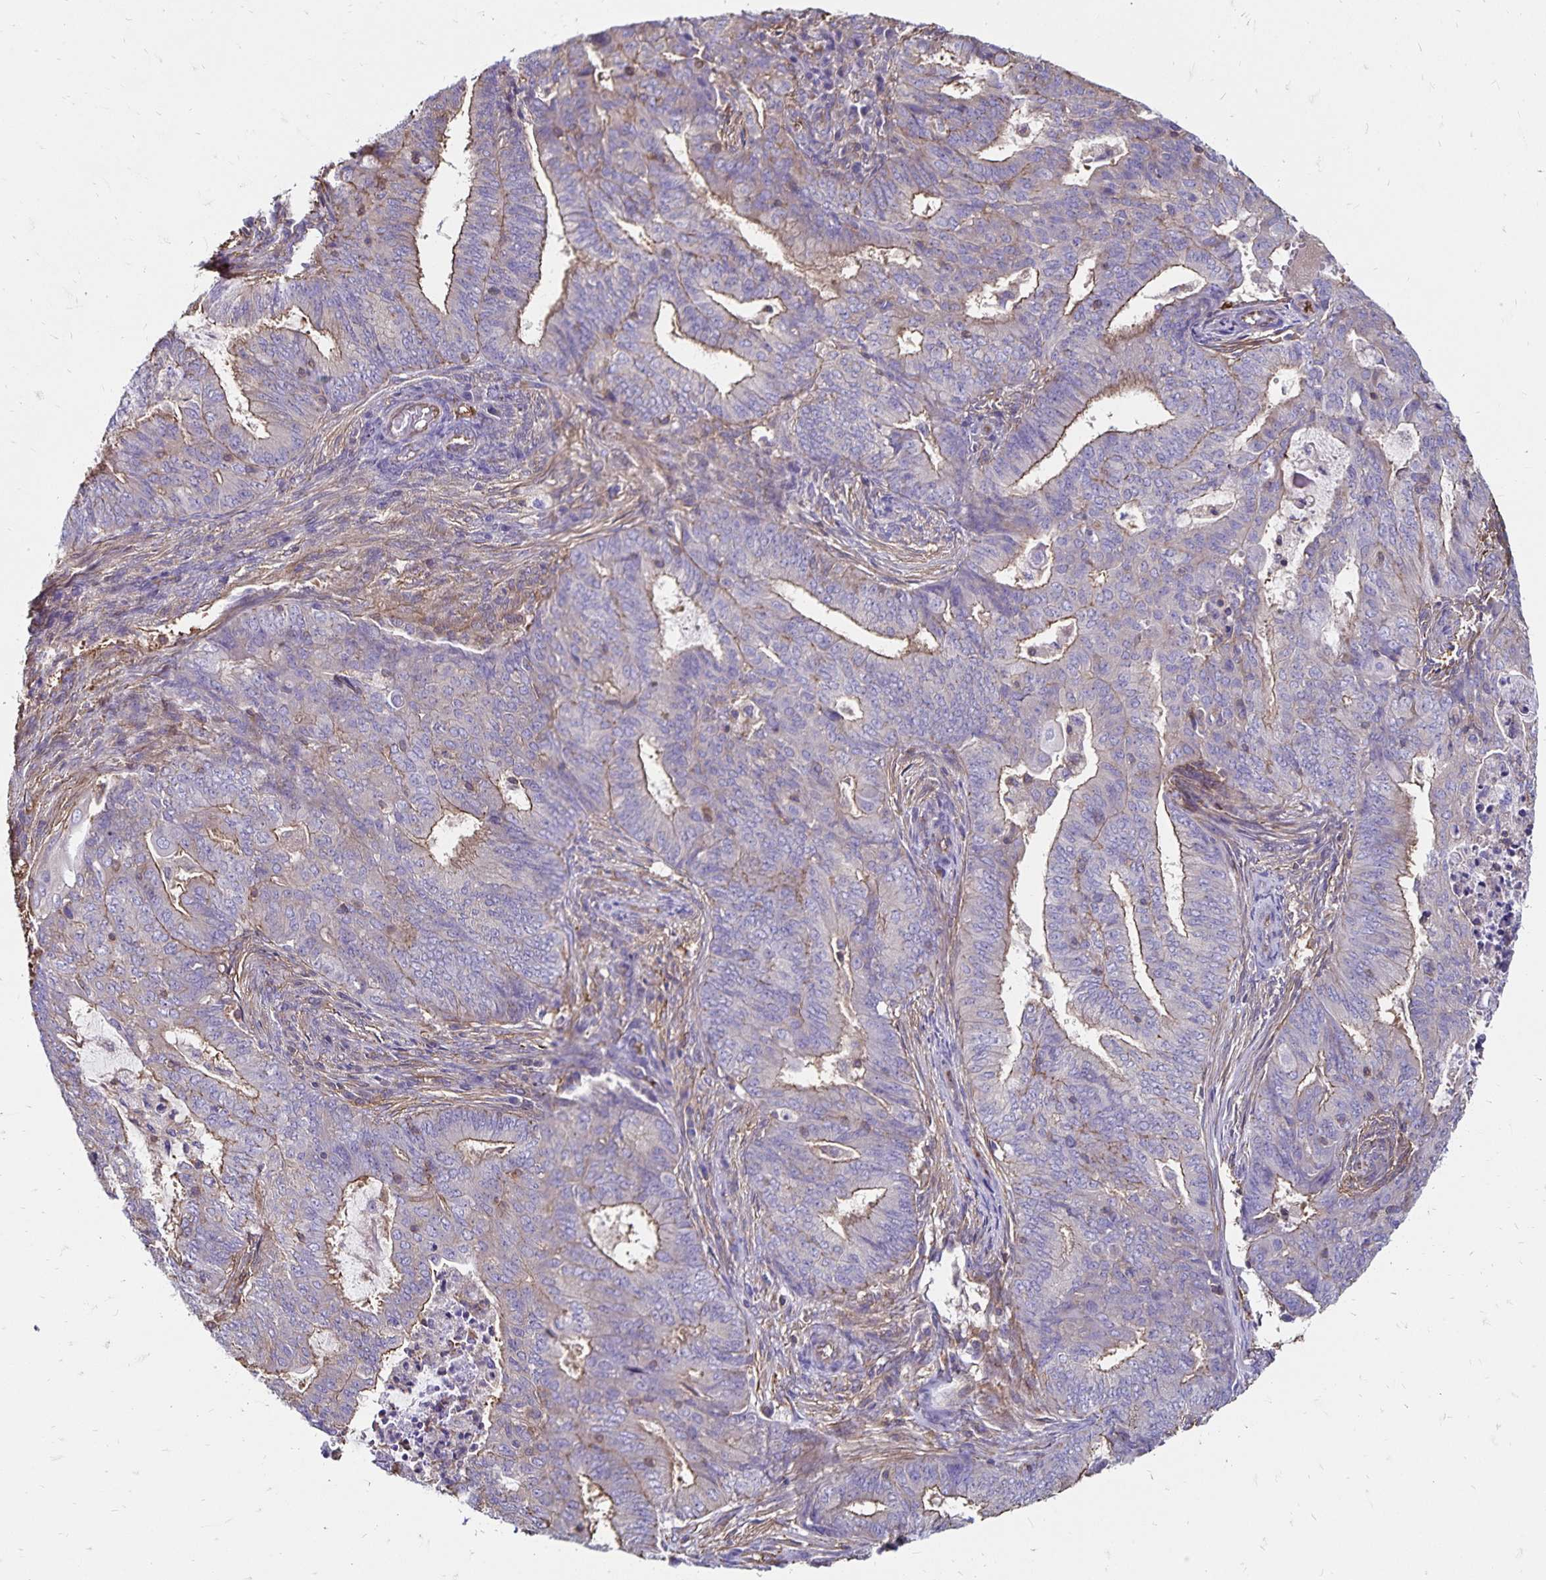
{"staining": {"intensity": "weak", "quantity": "25%-75%", "location": "cytoplasmic/membranous"}, "tissue": "endometrial cancer", "cell_type": "Tumor cells", "image_type": "cancer", "snomed": [{"axis": "morphology", "description": "Adenocarcinoma, NOS"}, {"axis": "topography", "description": "Endometrium"}], "caption": "This micrograph demonstrates immunohistochemistry (IHC) staining of endometrial adenocarcinoma, with low weak cytoplasmic/membranous staining in about 25%-75% of tumor cells.", "gene": "RPRML", "patient": {"sex": "female", "age": 62}}